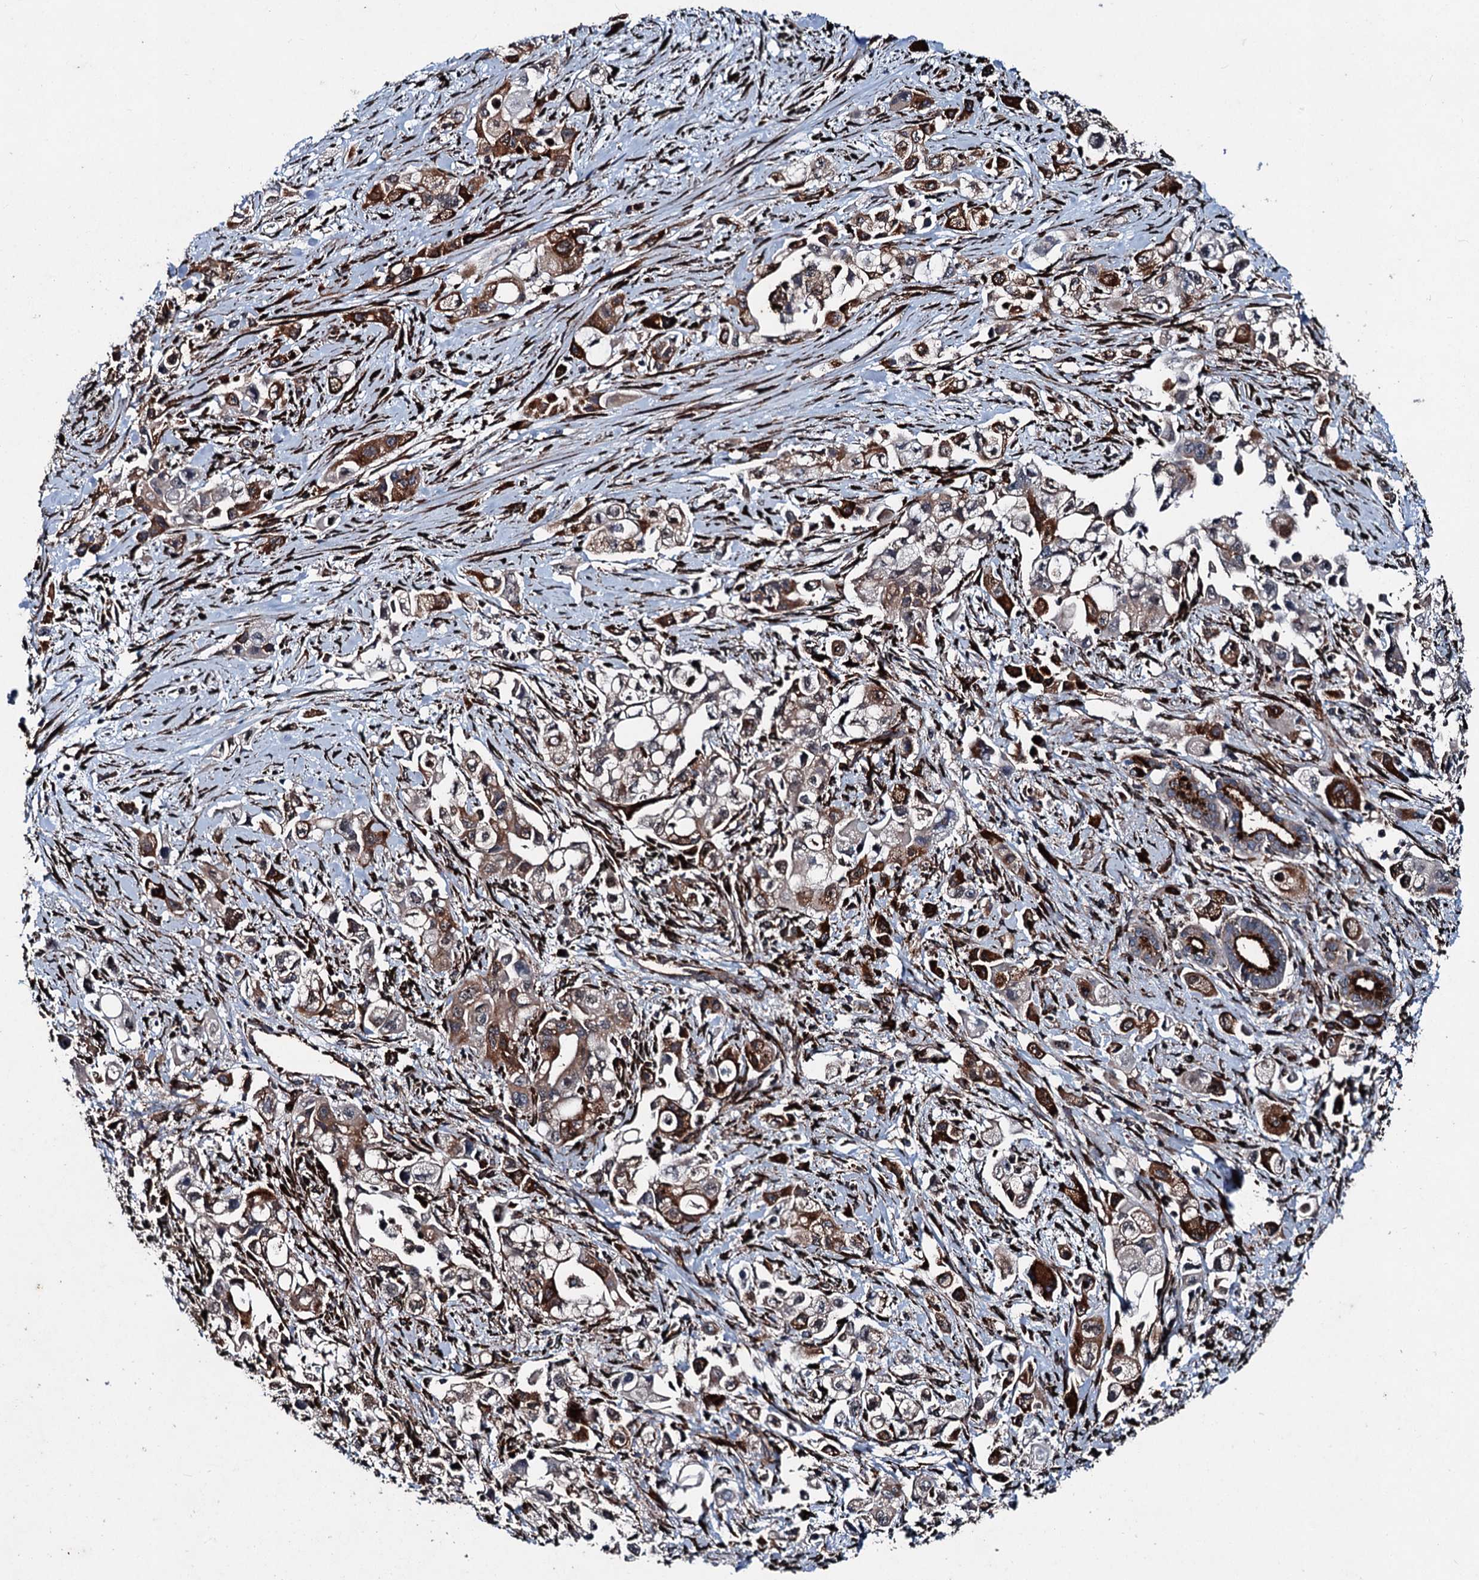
{"staining": {"intensity": "strong", "quantity": ">75%", "location": "cytoplasmic/membranous"}, "tissue": "pancreatic cancer", "cell_type": "Tumor cells", "image_type": "cancer", "snomed": [{"axis": "morphology", "description": "Adenocarcinoma, NOS"}, {"axis": "topography", "description": "Pancreas"}], "caption": "Immunohistochemistry (IHC) histopathology image of pancreatic cancer (adenocarcinoma) stained for a protein (brown), which shows high levels of strong cytoplasmic/membranous expression in approximately >75% of tumor cells.", "gene": "DDIAS", "patient": {"sex": "female", "age": 66}}